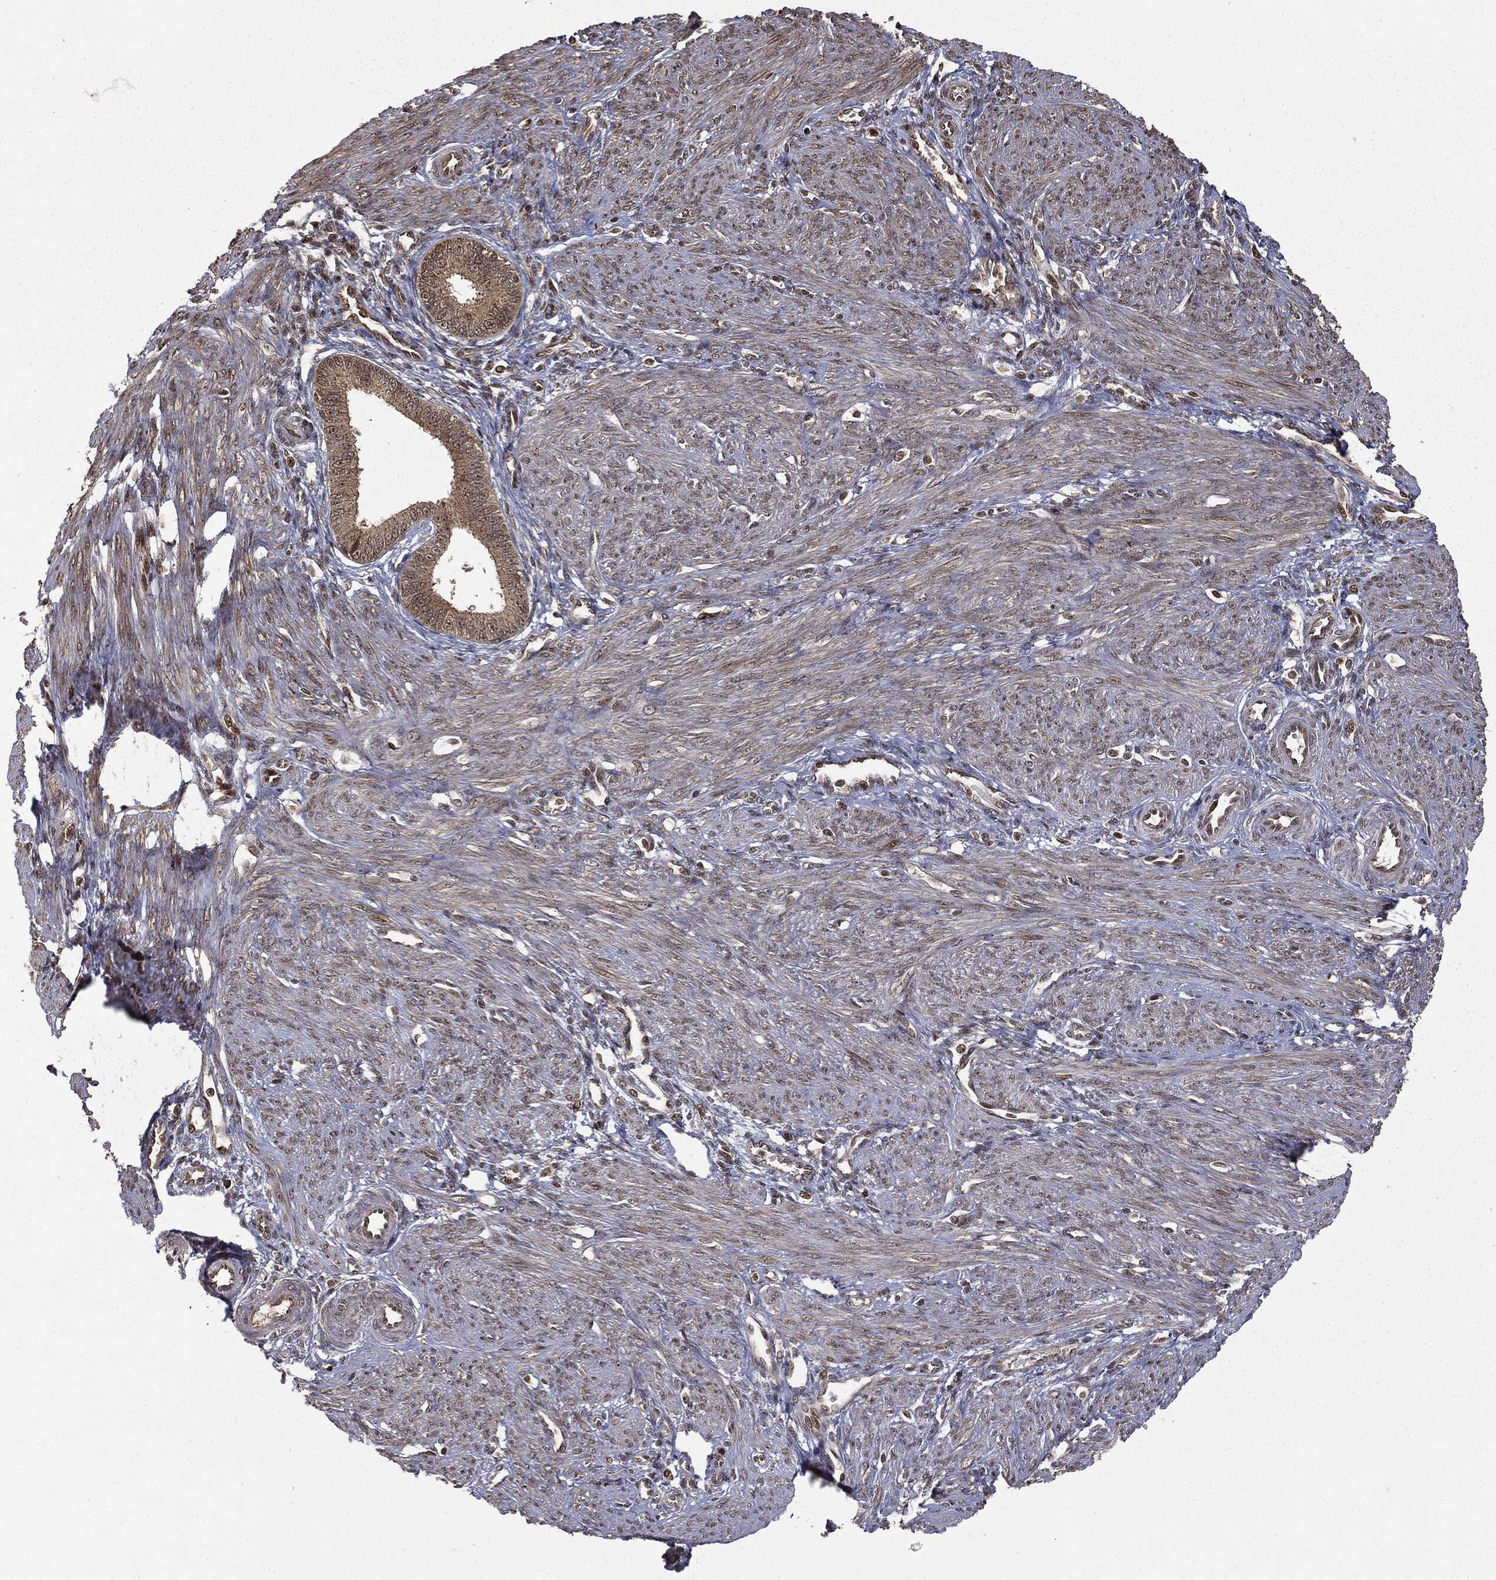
{"staining": {"intensity": "moderate", "quantity": "<25%", "location": "nuclear"}, "tissue": "endometrium", "cell_type": "Cells in endometrial stroma", "image_type": "normal", "snomed": [{"axis": "morphology", "description": "Normal tissue, NOS"}, {"axis": "topography", "description": "Endometrium"}], "caption": "Protein staining of unremarkable endometrium reveals moderate nuclear staining in about <25% of cells in endometrial stroma.", "gene": "ZNHIT6", "patient": {"sex": "female", "age": 39}}